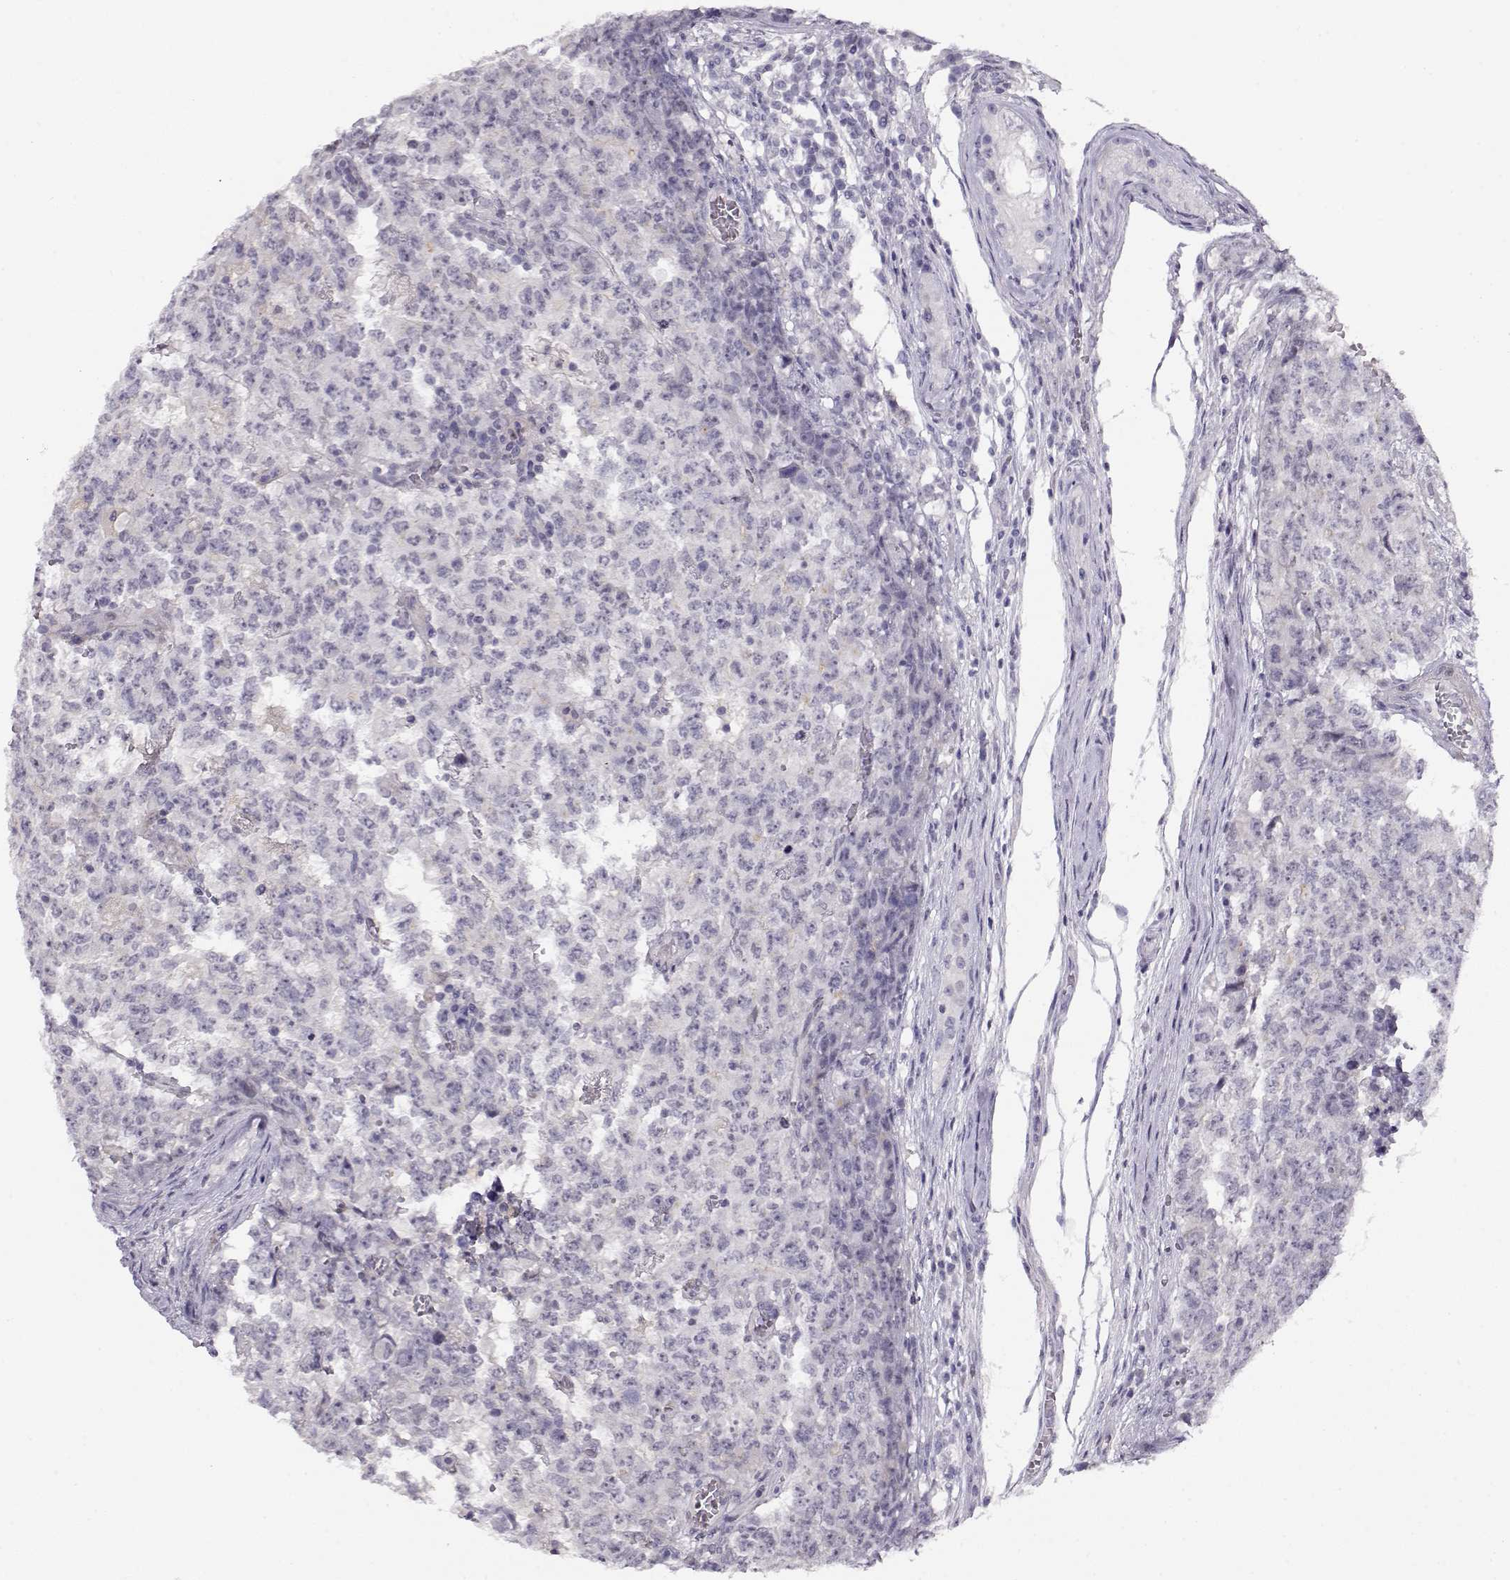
{"staining": {"intensity": "negative", "quantity": "none", "location": "none"}, "tissue": "testis cancer", "cell_type": "Tumor cells", "image_type": "cancer", "snomed": [{"axis": "morphology", "description": "Carcinoma, Embryonal, NOS"}, {"axis": "topography", "description": "Testis"}], "caption": "This is a photomicrograph of IHC staining of embryonal carcinoma (testis), which shows no staining in tumor cells.", "gene": "CRX", "patient": {"sex": "male", "age": 23}}